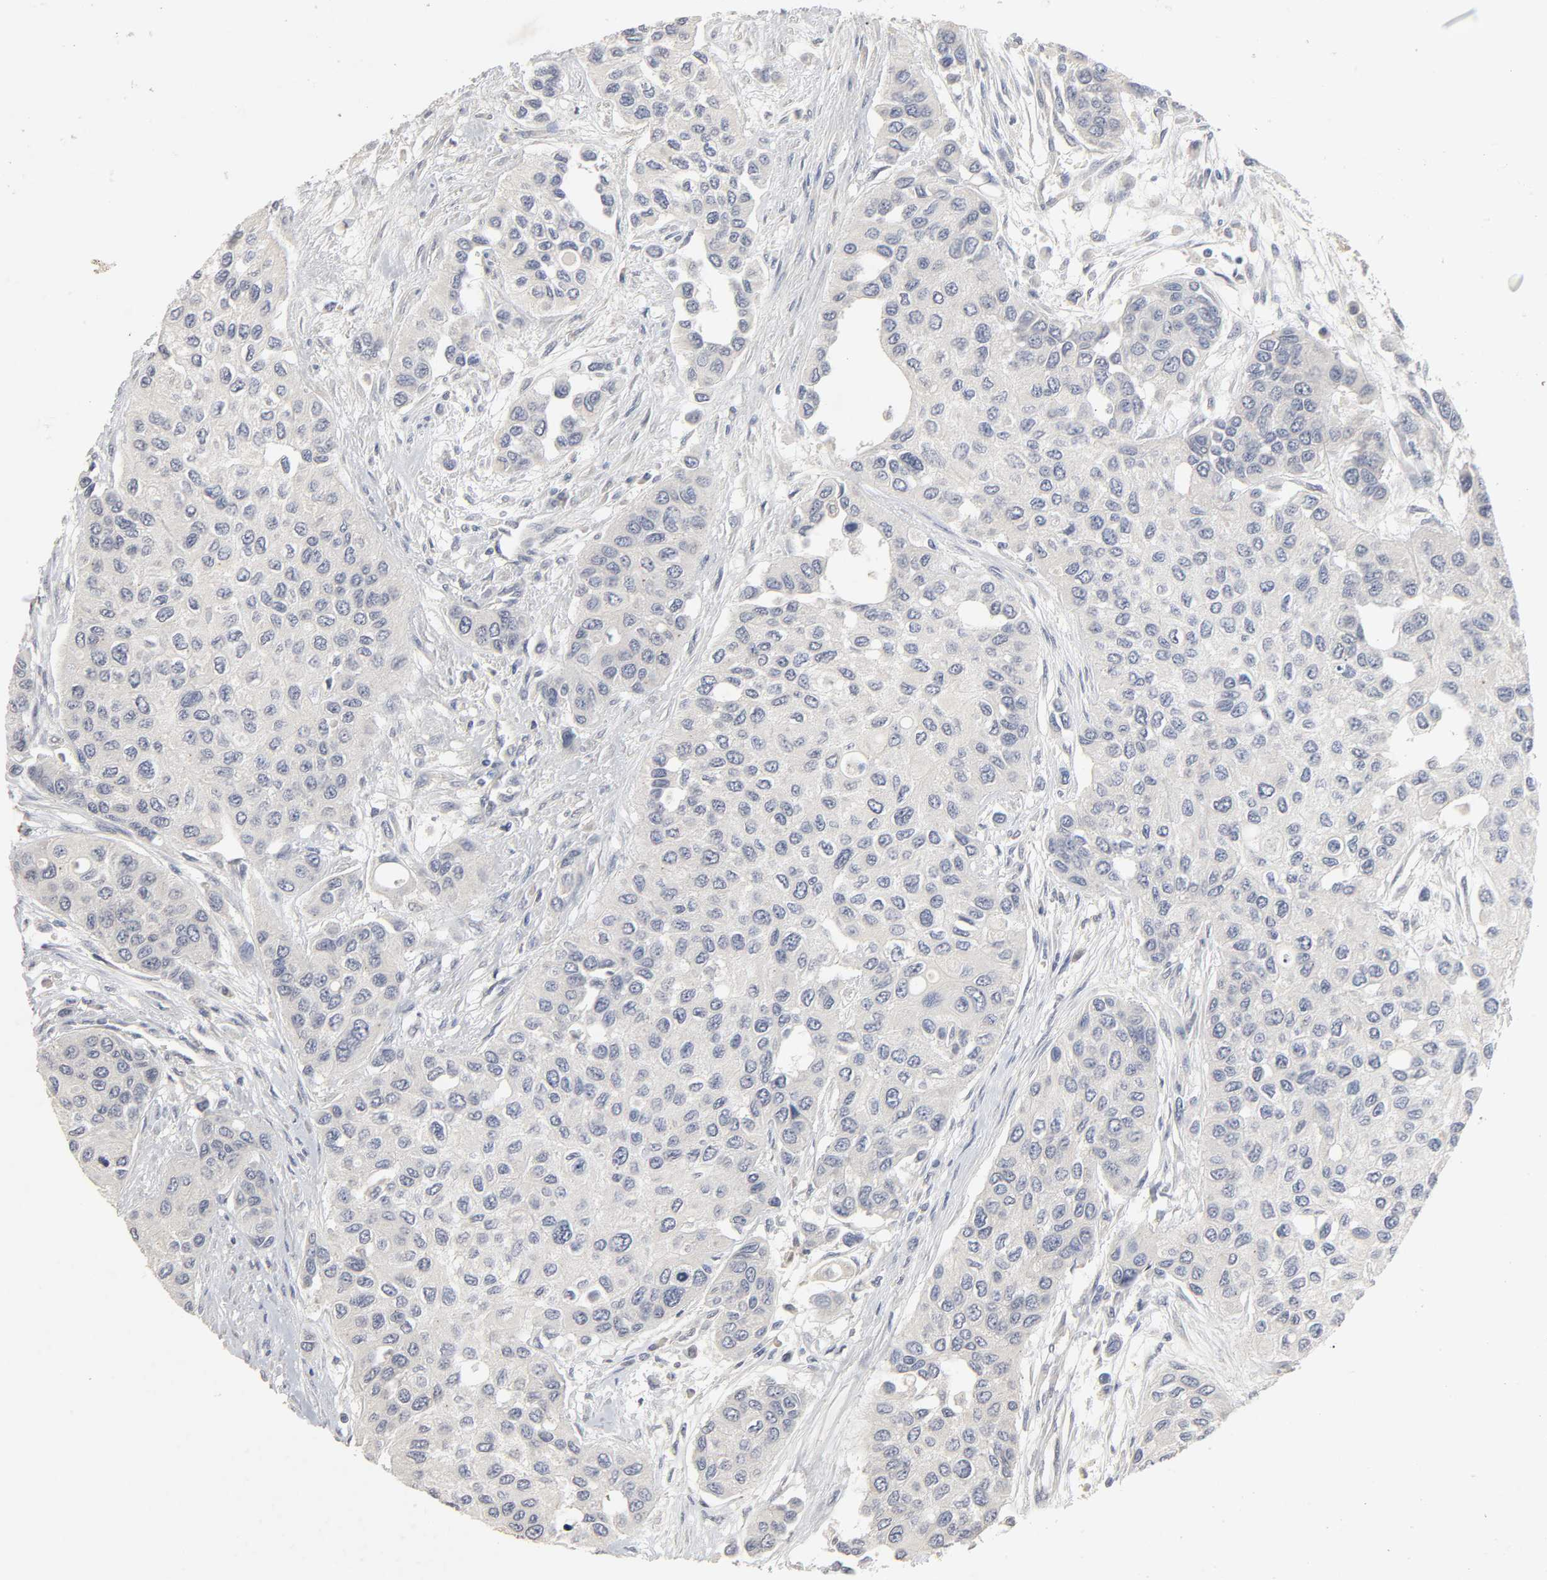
{"staining": {"intensity": "negative", "quantity": "none", "location": "none"}, "tissue": "urothelial cancer", "cell_type": "Tumor cells", "image_type": "cancer", "snomed": [{"axis": "morphology", "description": "Urothelial carcinoma, High grade"}, {"axis": "topography", "description": "Urinary bladder"}], "caption": "Tumor cells are negative for brown protein staining in high-grade urothelial carcinoma.", "gene": "SLC10A2", "patient": {"sex": "female", "age": 56}}